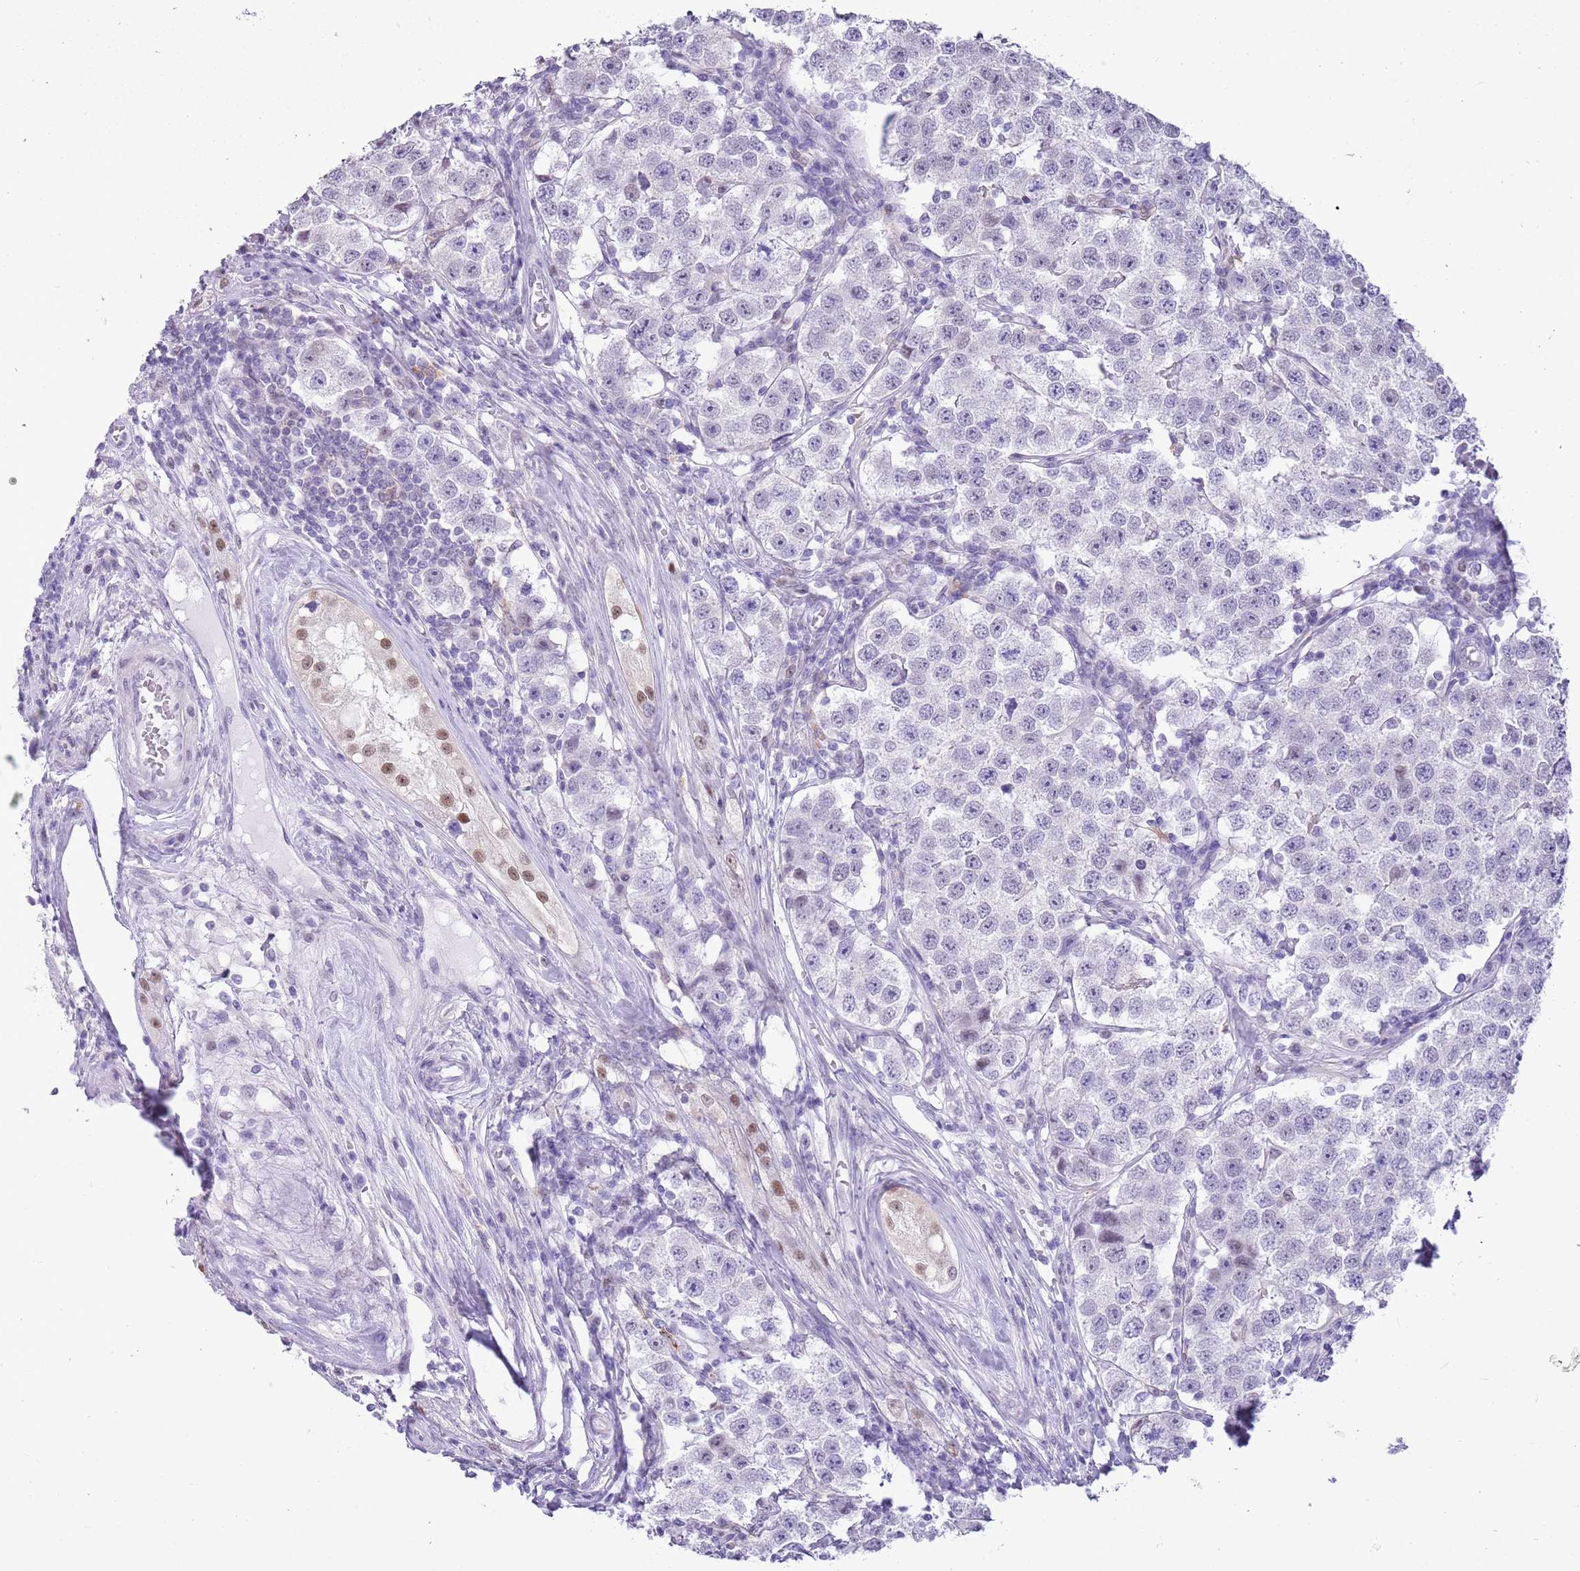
{"staining": {"intensity": "negative", "quantity": "none", "location": "none"}, "tissue": "testis cancer", "cell_type": "Tumor cells", "image_type": "cancer", "snomed": [{"axis": "morphology", "description": "Seminoma, NOS"}, {"axis": "topography", "description": "Testis"}], "caption": "DAB (3,3'-diaminobenzidine) immunohistochemical staining of human seminoma (testis) displays no significant expression in tumor cells. (DAB (3,3'-diaminobenzidine) IHC, high magnification).", "gene": "PPP1R17", "patient": {"sex": "male", "age": 34}}